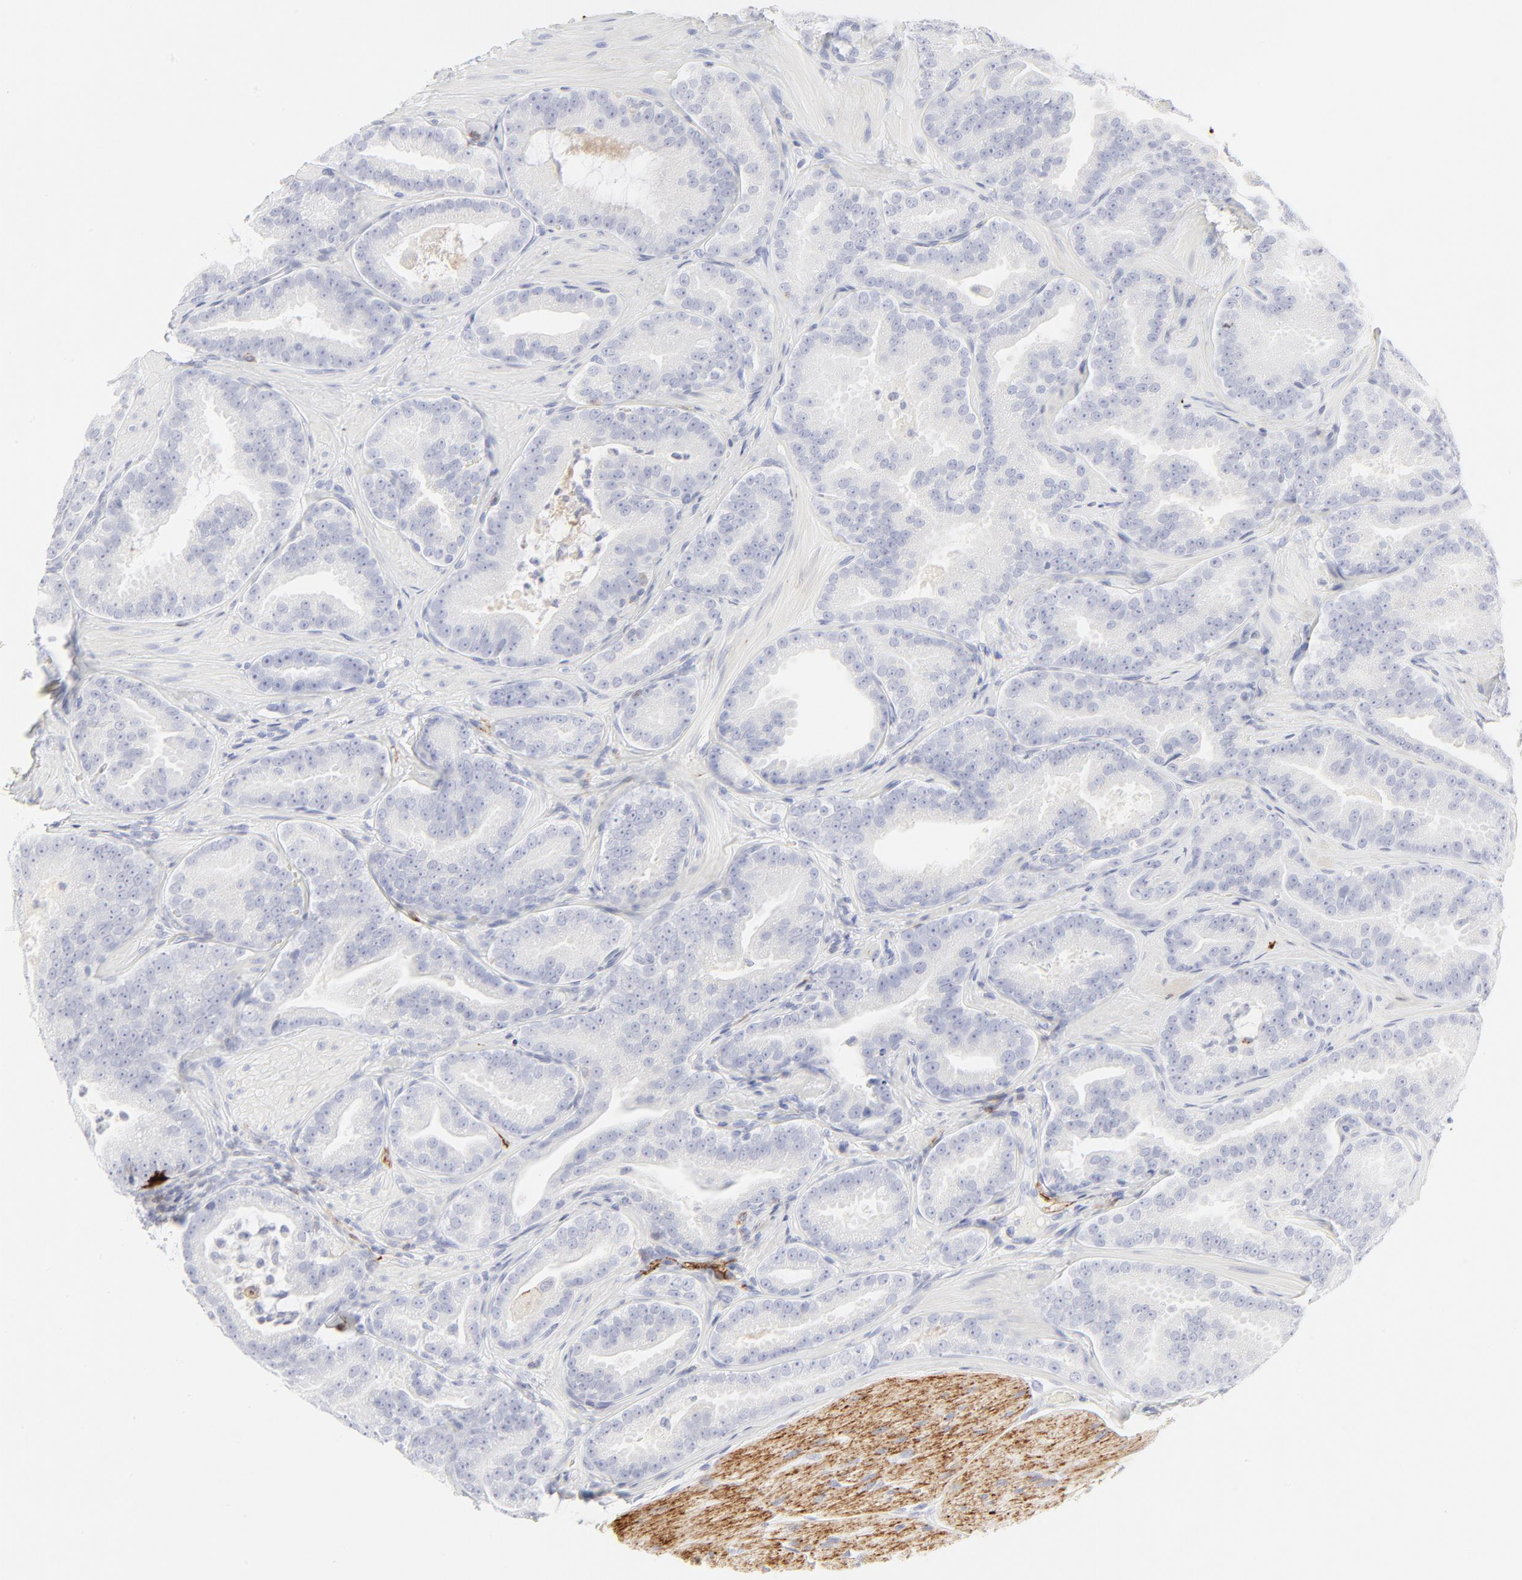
{"staining": {"intensity": "negative", "quantity": "none", "location": "none"}, "tissue": "prostate cancer", "cell_type": "Tumor cells", "image_type": "cancer", "snomed": [{"axis": "morphology", "description": "Adenocarcinoma, Low grade"}, {"axis": "topography", "description": "Prostate"}], "caption": "DAB (3,3'-diaminobenzidine) immunohistochemical staining of human low-grade adenocarcinoma (prostate) demonstrates no significant expression in tumor cells. (DAB (3,3'-diaminobenzidine) IHC, high magnification).", "gene": "CCR7", "patient": {"sex": "male", "age": 59}}